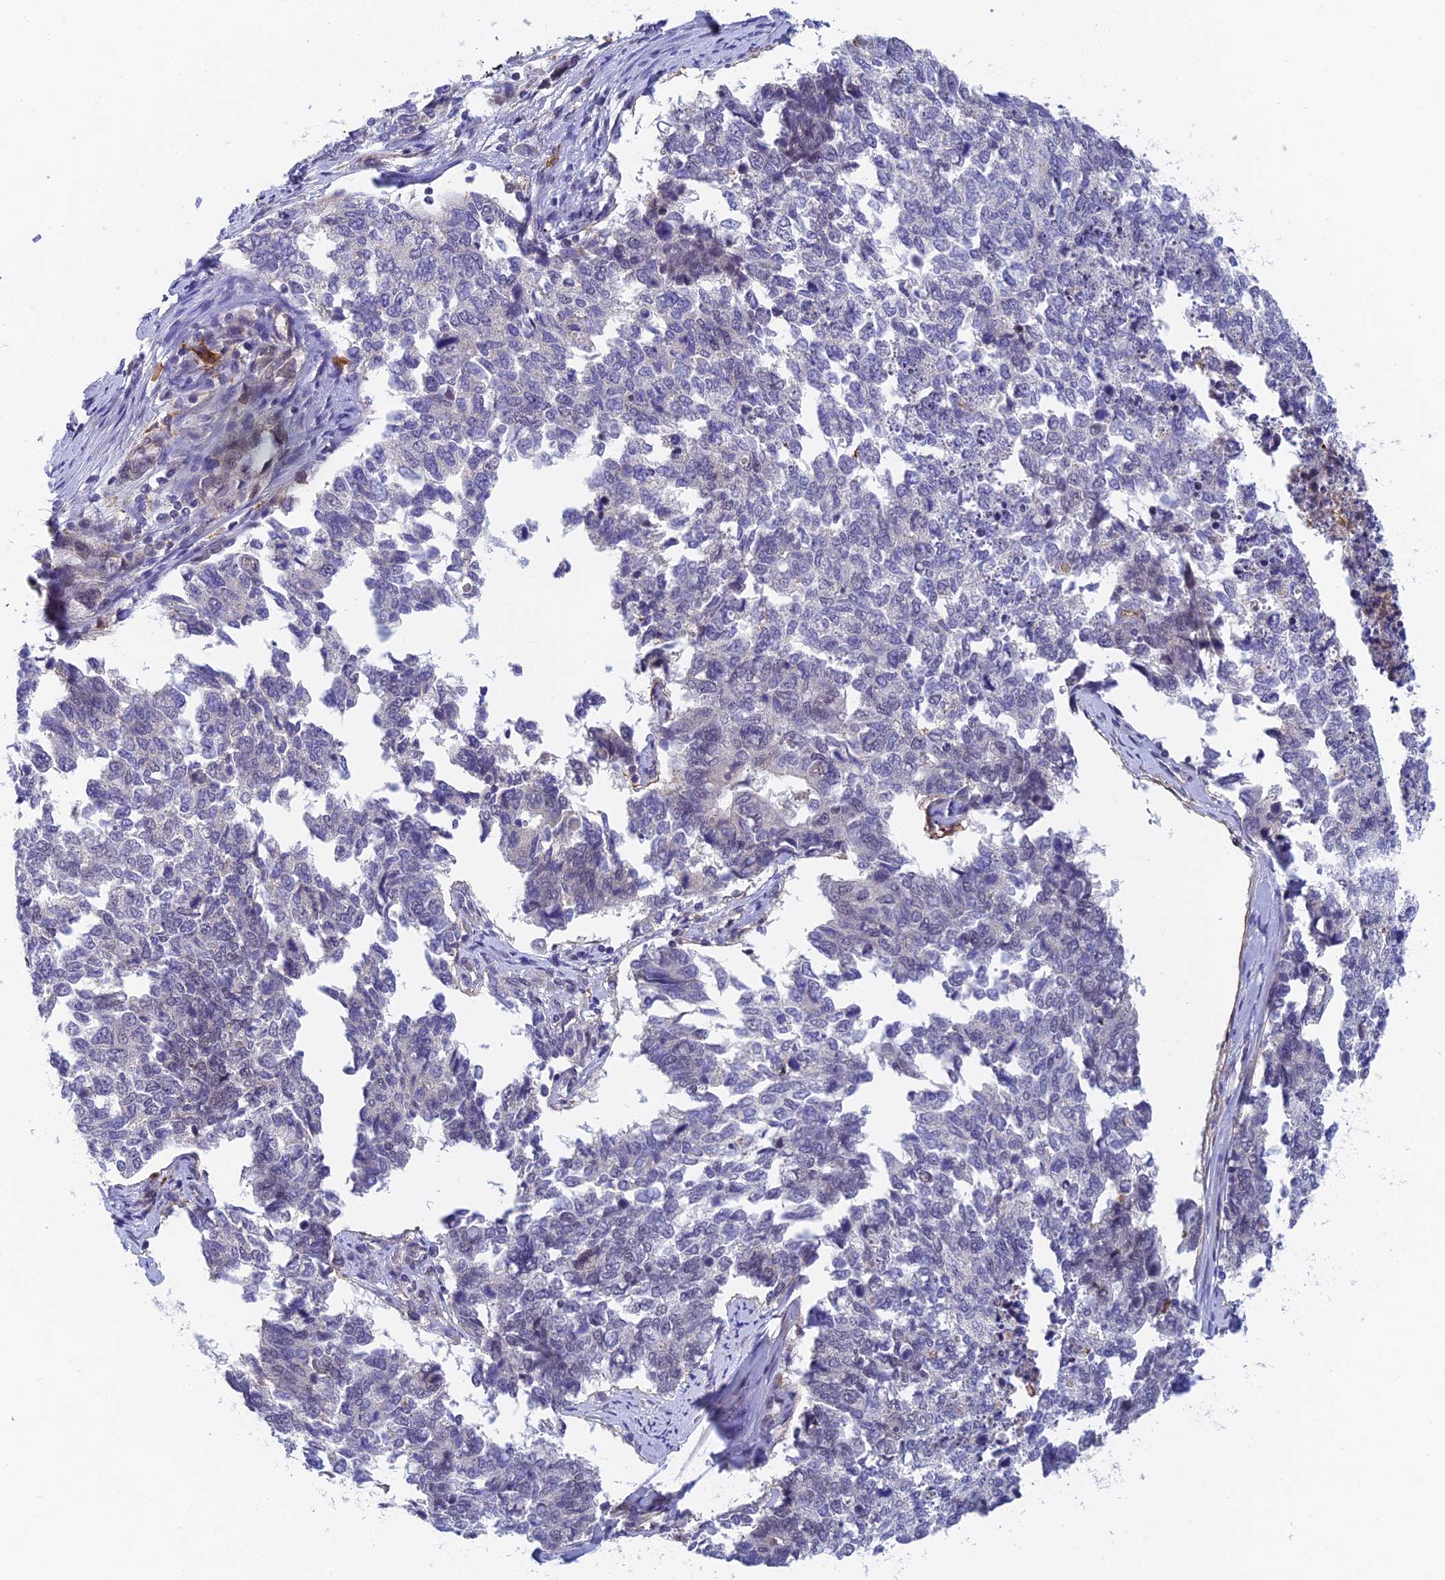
{"staining": {"intensity": "negative", "quantity": "none", "location": "none"}, "tissue": "cervical cancer", "cell_type": "Tumor cells", "image_type": "cancer", "snomed": [{"axis": "morphology", "description": "Squamous cell carcinoma, NOS"}, {"axis": "topography", "description": "Cervix"}], "caption": "The histopathology image shows no staining of tumor cells in squamous cell carcinoma (cervical).", "gene": "NSMCE1", "patient": {"sex": "female", "age": 63}}